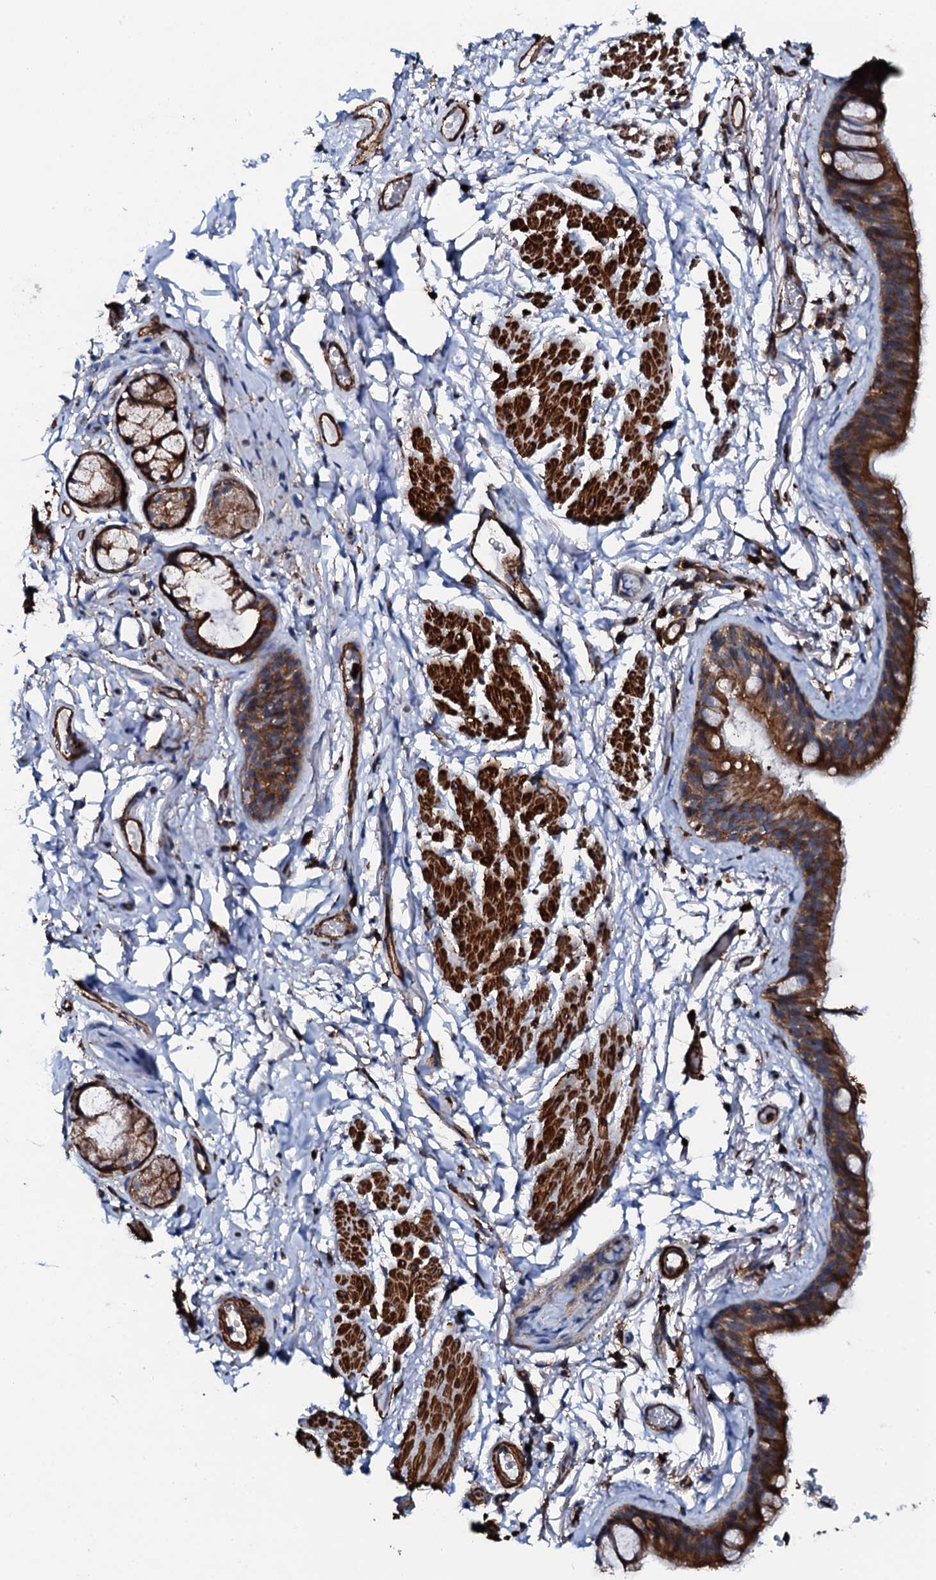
{"staining": {"intensity": "strong", "quantity": ">75%", "location": "cytoplasmic/membranous"}, "tissue": "bronchus", "cell_type": "Respiratory epithelial cells", "image_type": "normal", "snomed": [{"axis": "morphology", "description": "Normal tissue, NOS"}, {"axis": "topography", "description": "Cartilage tissue"}], "caption": "Immunohistochemistry (DAB) staining of unremarkable human bronchus exhibits strong cytoplasmic/membranous protein staining in approximately >75% of respiratory epithelial cells. Immunohistochemistry stains the protein in brown and the nuclei are stained blue.", "gene": "INTS10", "patient": {"sex": "male", "age": 63}}